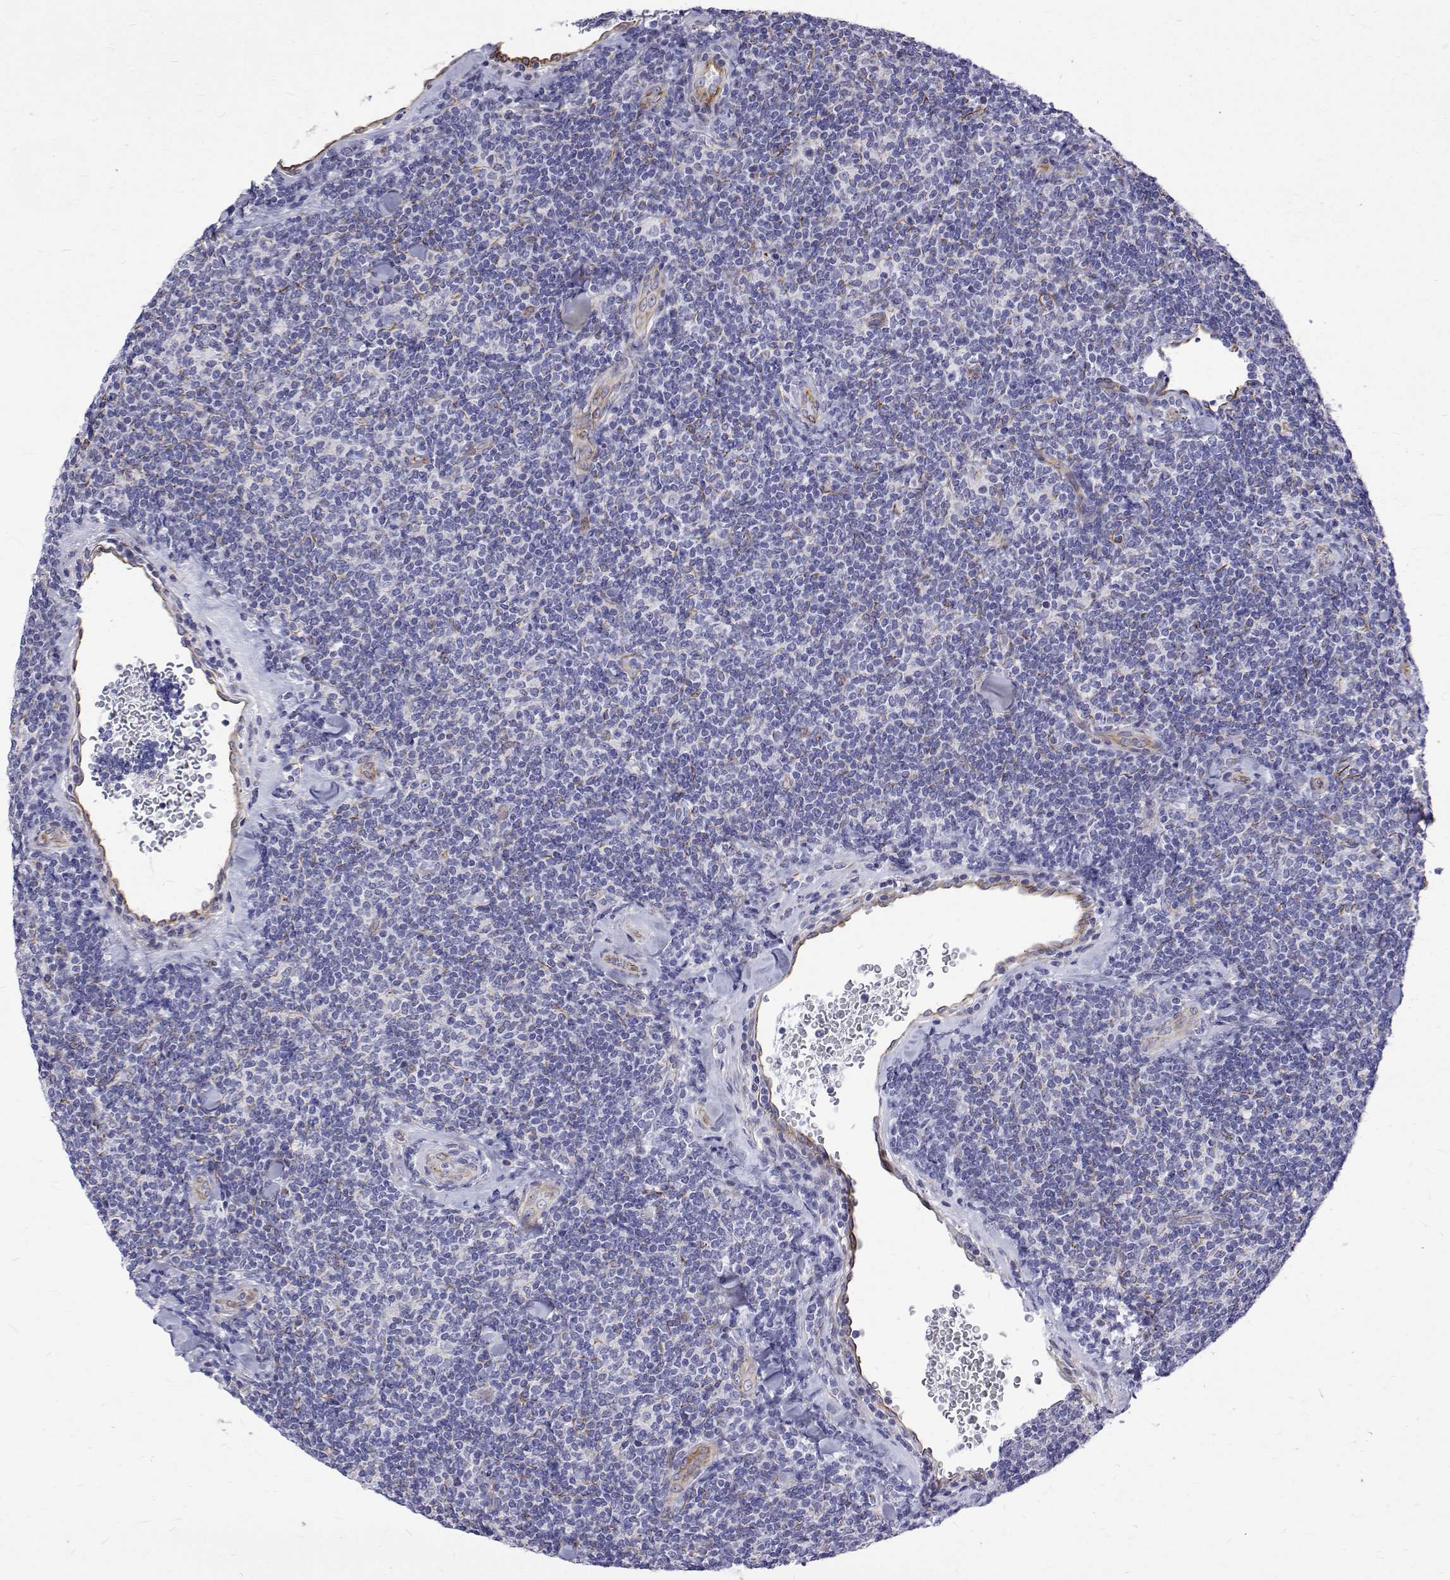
{"staining": {"intensity": "negative", "quantity": "none", "location": "none"}, "tissue": "lymphoma", "cell_type": "Tumor cells", "image_type": "cancer", "snomed": [{"axis": "morphology", "description": "Malignant lymphoma, non-Hodgkin's type, Low grade"}, {"axis": "topography", "description": "Lymph node"}], "caption": "Immunohistochemistry (IHC) histopathology image of malignant lymphoma, non-Hodgkin's type (low-grade) stained for a protein (brown), which shows no staining in tumor cells.", "gene": "OPRPN", "patient": {"sex": "female", "age": 56}}